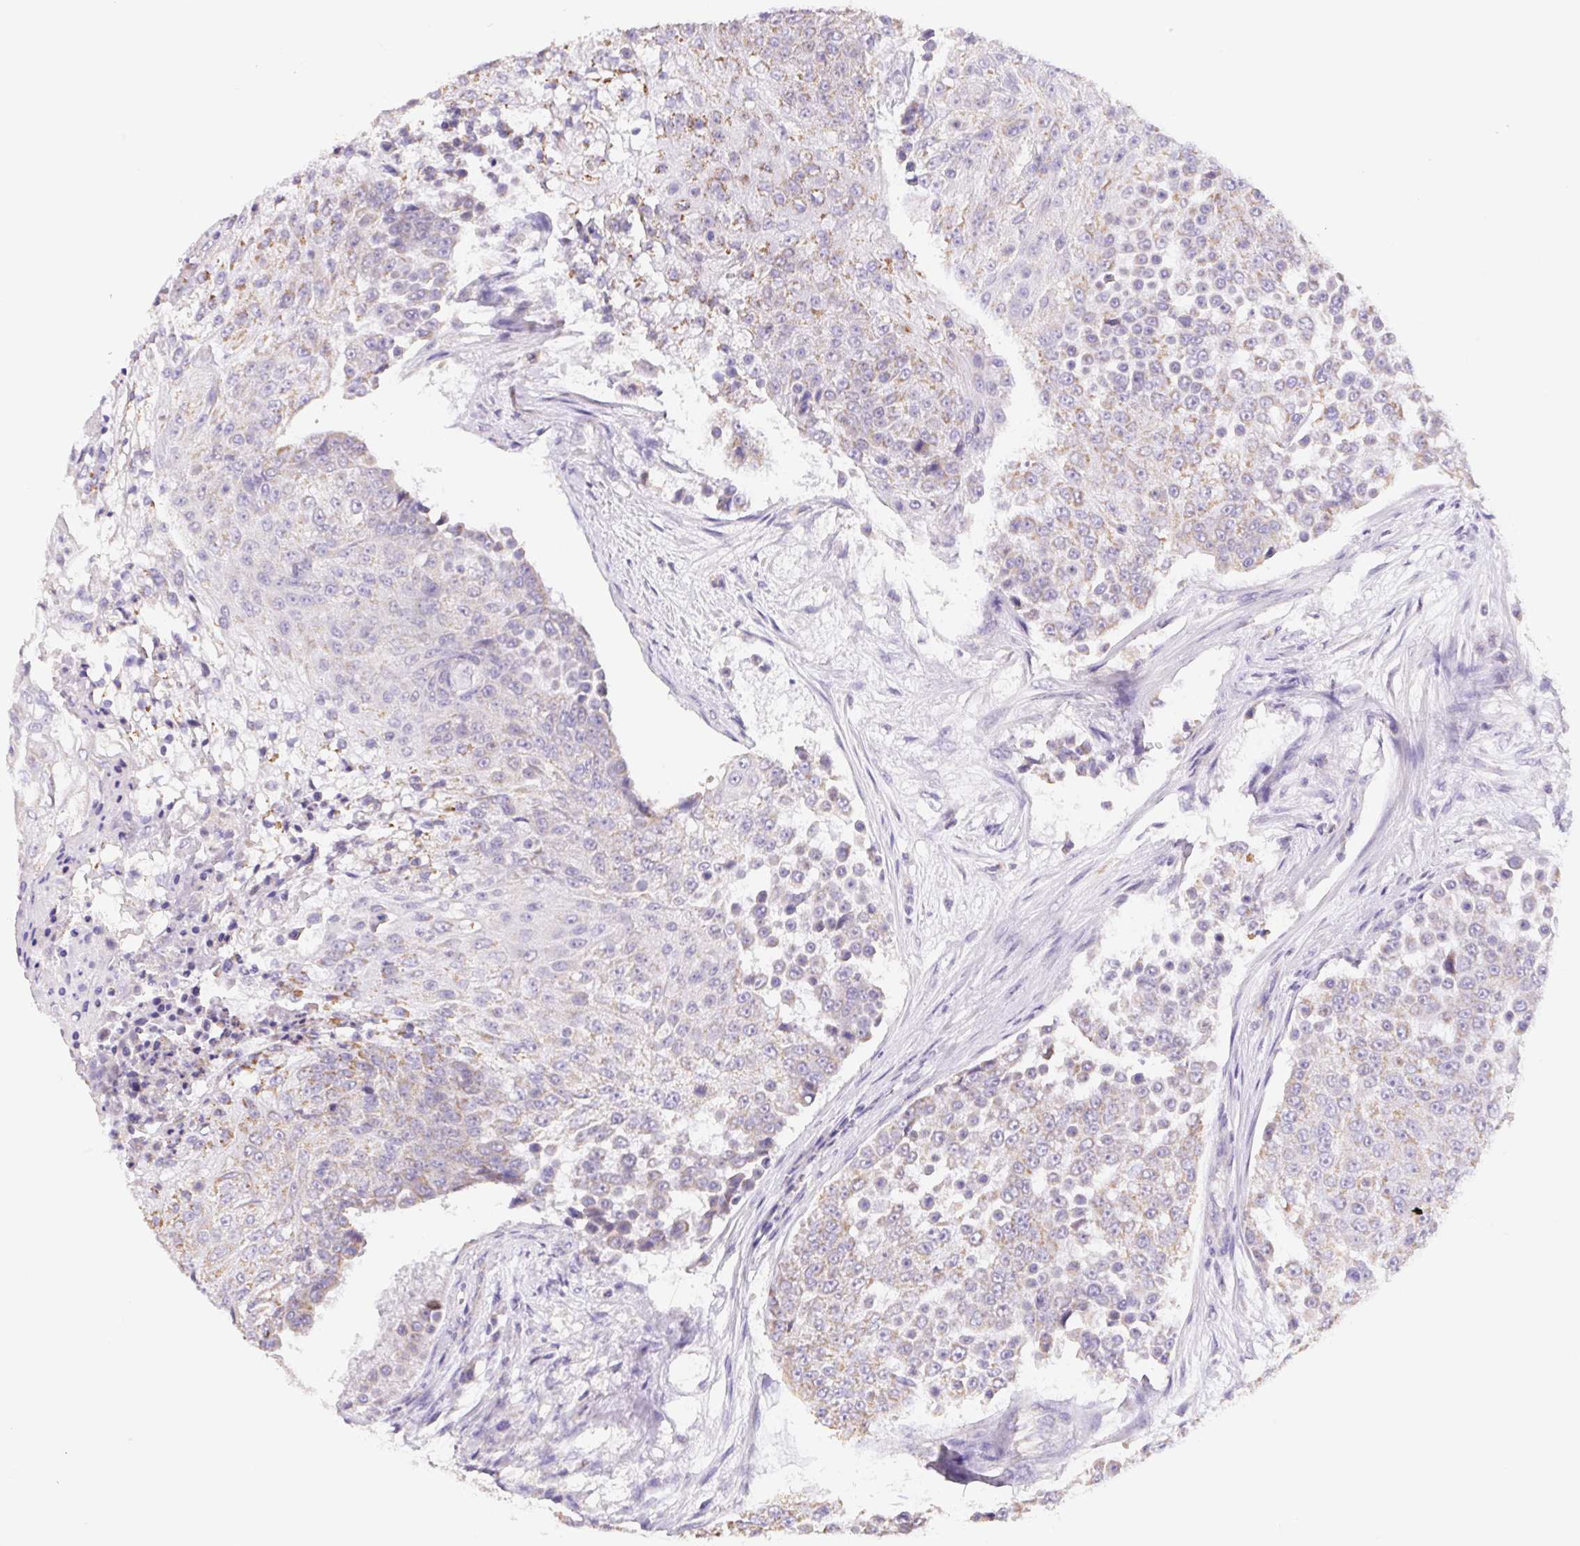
{"staining": {"intensity": "weak", "quantity": "<25%", "location": "cytoplasmic/membranous"}, "tissue": "urothelial cancer", "cell_type": "Tumor cells", "image_type": "cancer", "snomed": [{"axis": "morphology", "description": "Urothelial carcinoma, High grade"}, {"axis": "topography", "description": "Urinary bladder"}], "caption": "This is a photomicrograph of immunohistochemistry staining of high-grade urothelial carcinoma, which shows no positivity in tumor cells.", "gene": "FKBP6", "patient": {"sex": "female", "age": 63}}